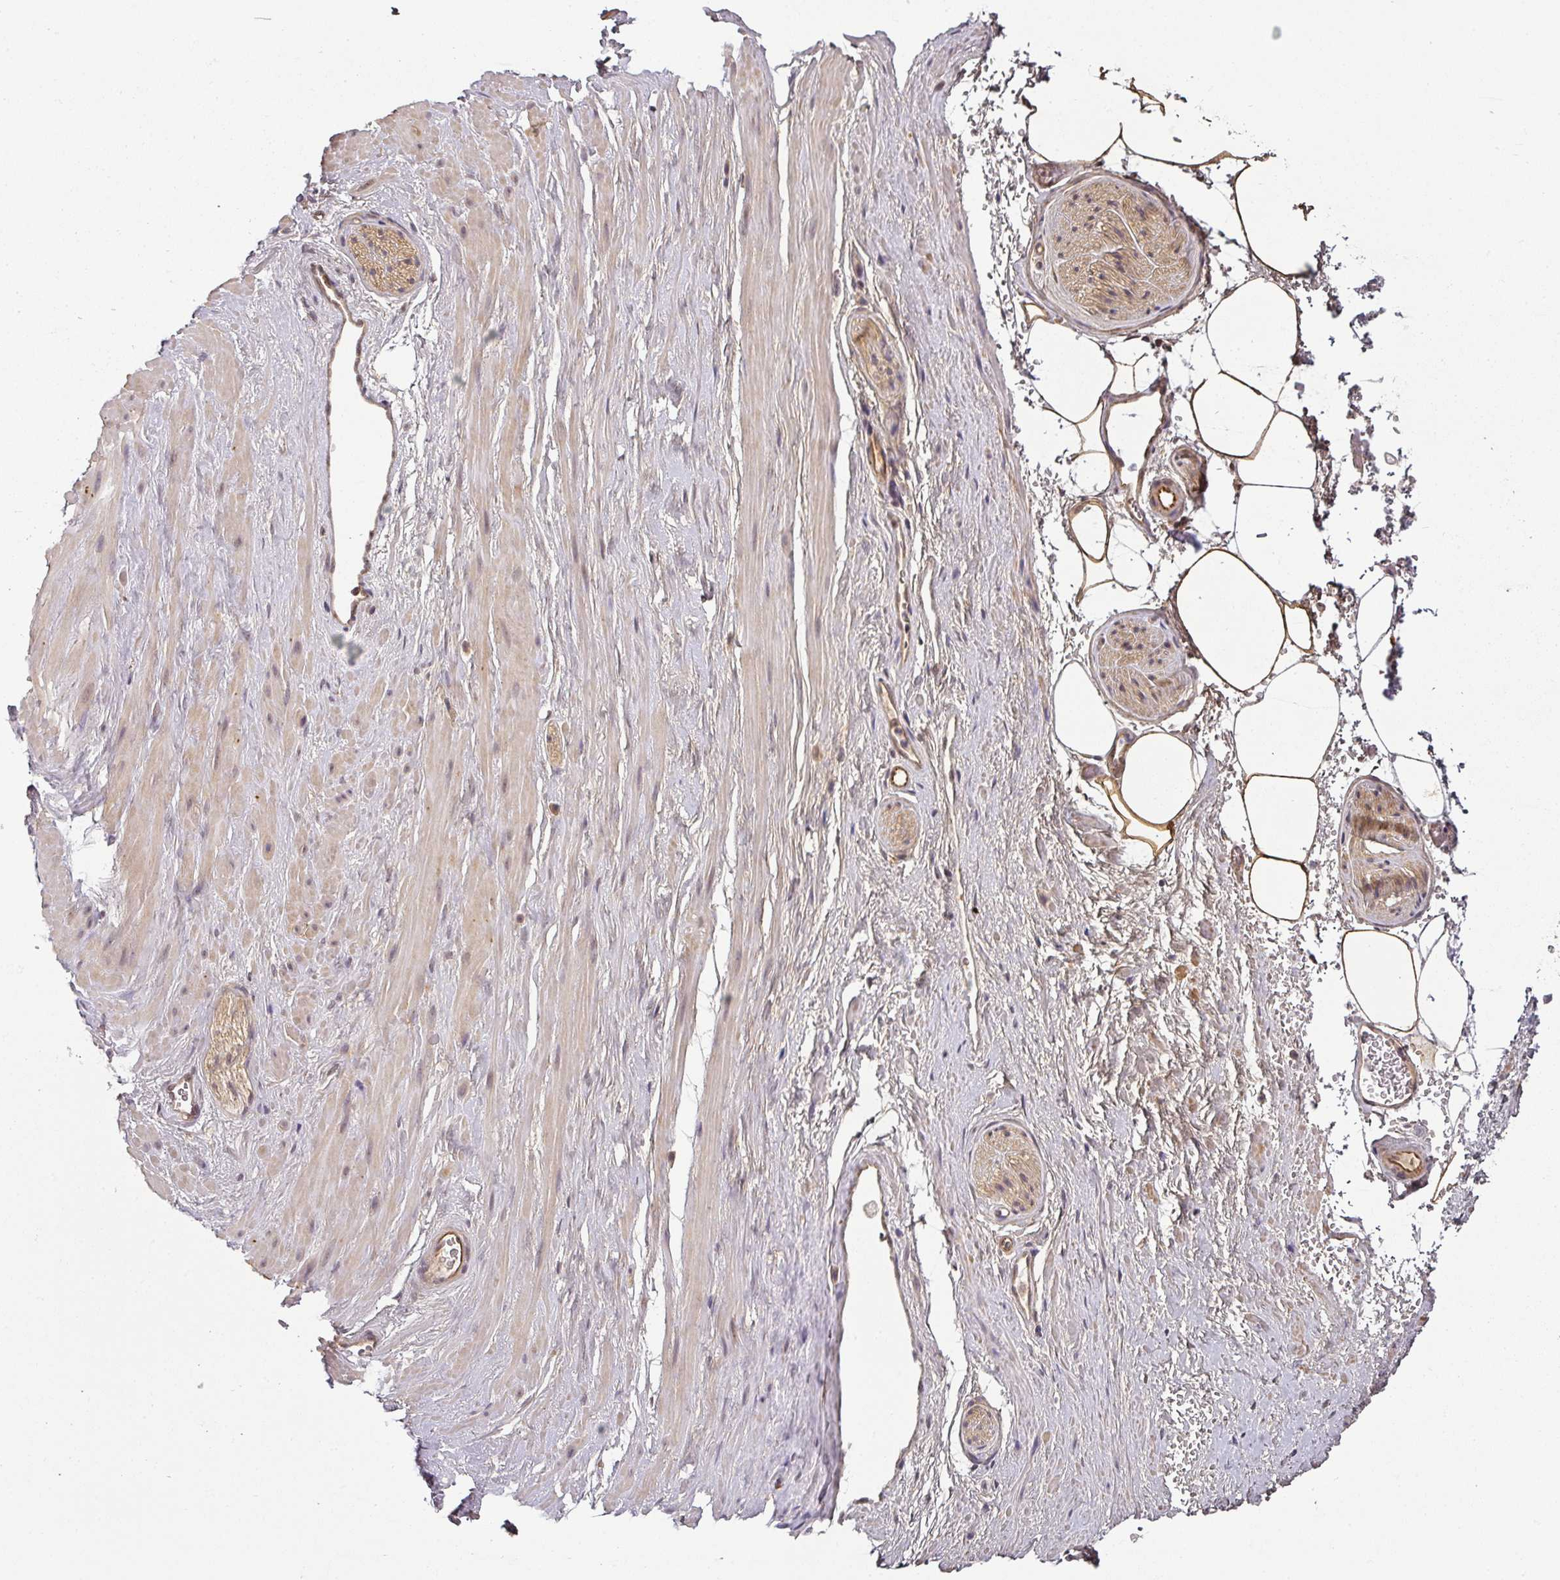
{"staining": {"intensity": "moderate", "quantity": ">75%", "location": "cytoplasmic/membranous"}, "tissue": "adipose tissue", "cell_type": "Adipocytes", "image_type": "normal", "snomed": [{"axis": "morphology", "description": "Normal tissue, NOS"}, {"axis": "topography", "description": "Prostate"}, {"axis": "topography", "description": "Peripheral nerve tissue"}], "caption": "A micrograph of human adipose tissue stained for a protein exhibits moderate cytoplasmic/membranous brown staining in adipocytes.", "gene": "DIMT1", "patient": {"sex": "male", "age": 61}}